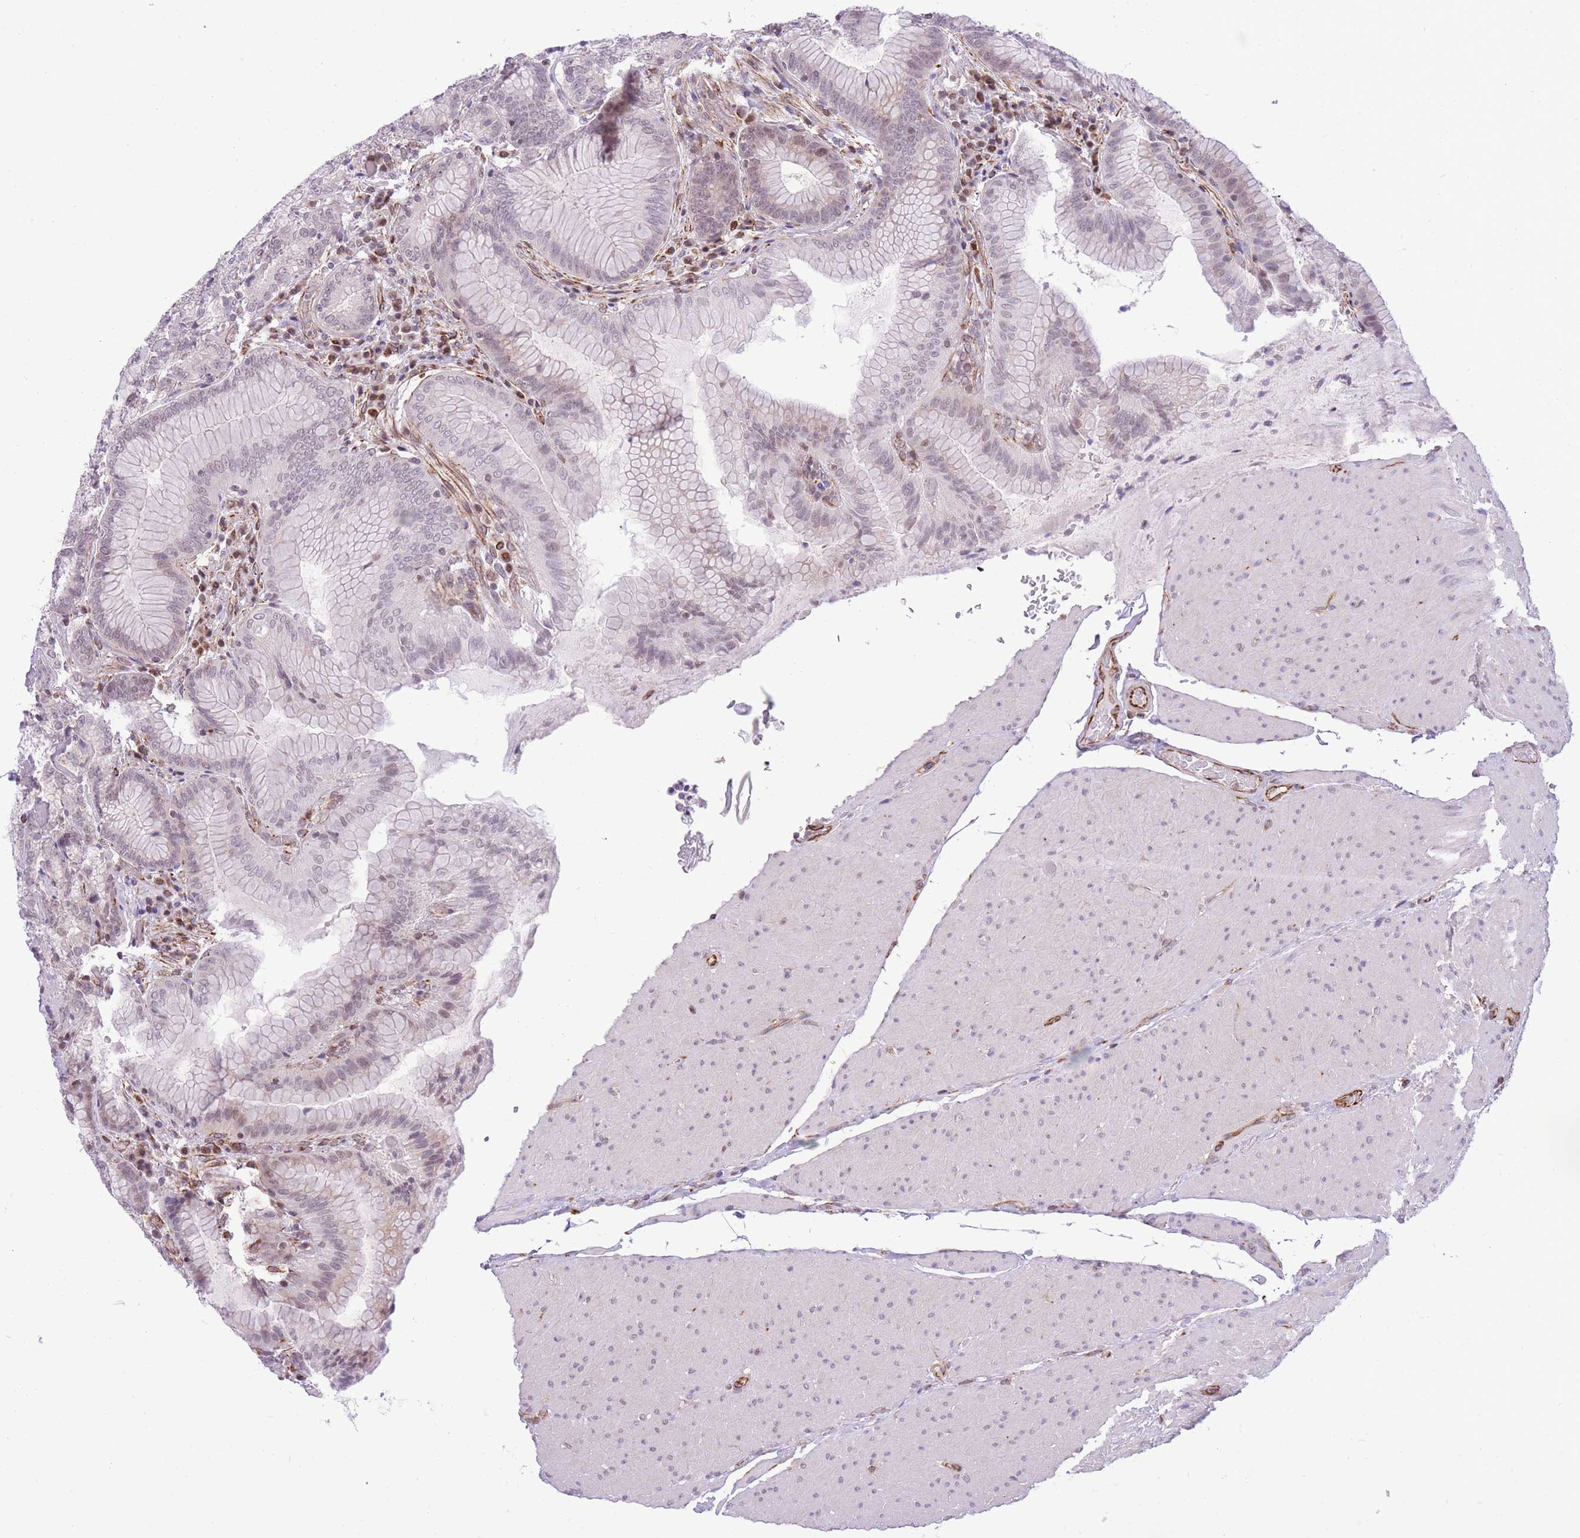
{"staining": {"intensity": "weak", "quantity": "<25%", "location": "nuclear"}, "tissue": "stomach", "cell_type": "Glandular cells", "image_type": "normal", "snomed": [{"axis": "morphology", "description": "Normal tissue, NOS"}, {"axis": "topography", "description": "Stomach, upper"}, {"axis": "topography", "description": "Stomach, lower"}], "caption": "This micrograph is of normal stomach stained with immunohistochemistry (IHC) to label a protein in brown with the nuclei are counter-stained blue. There is no expression in glandular cells. Brightfield microscopy of immunohistochemistry (IHC) stained with DAB (3,3'-diaminobenzidine) (brown) and hematoxylin (blue), captured at high magnification.", "gene": "ELL", "patient": {"sex": "female", "age": 76}}